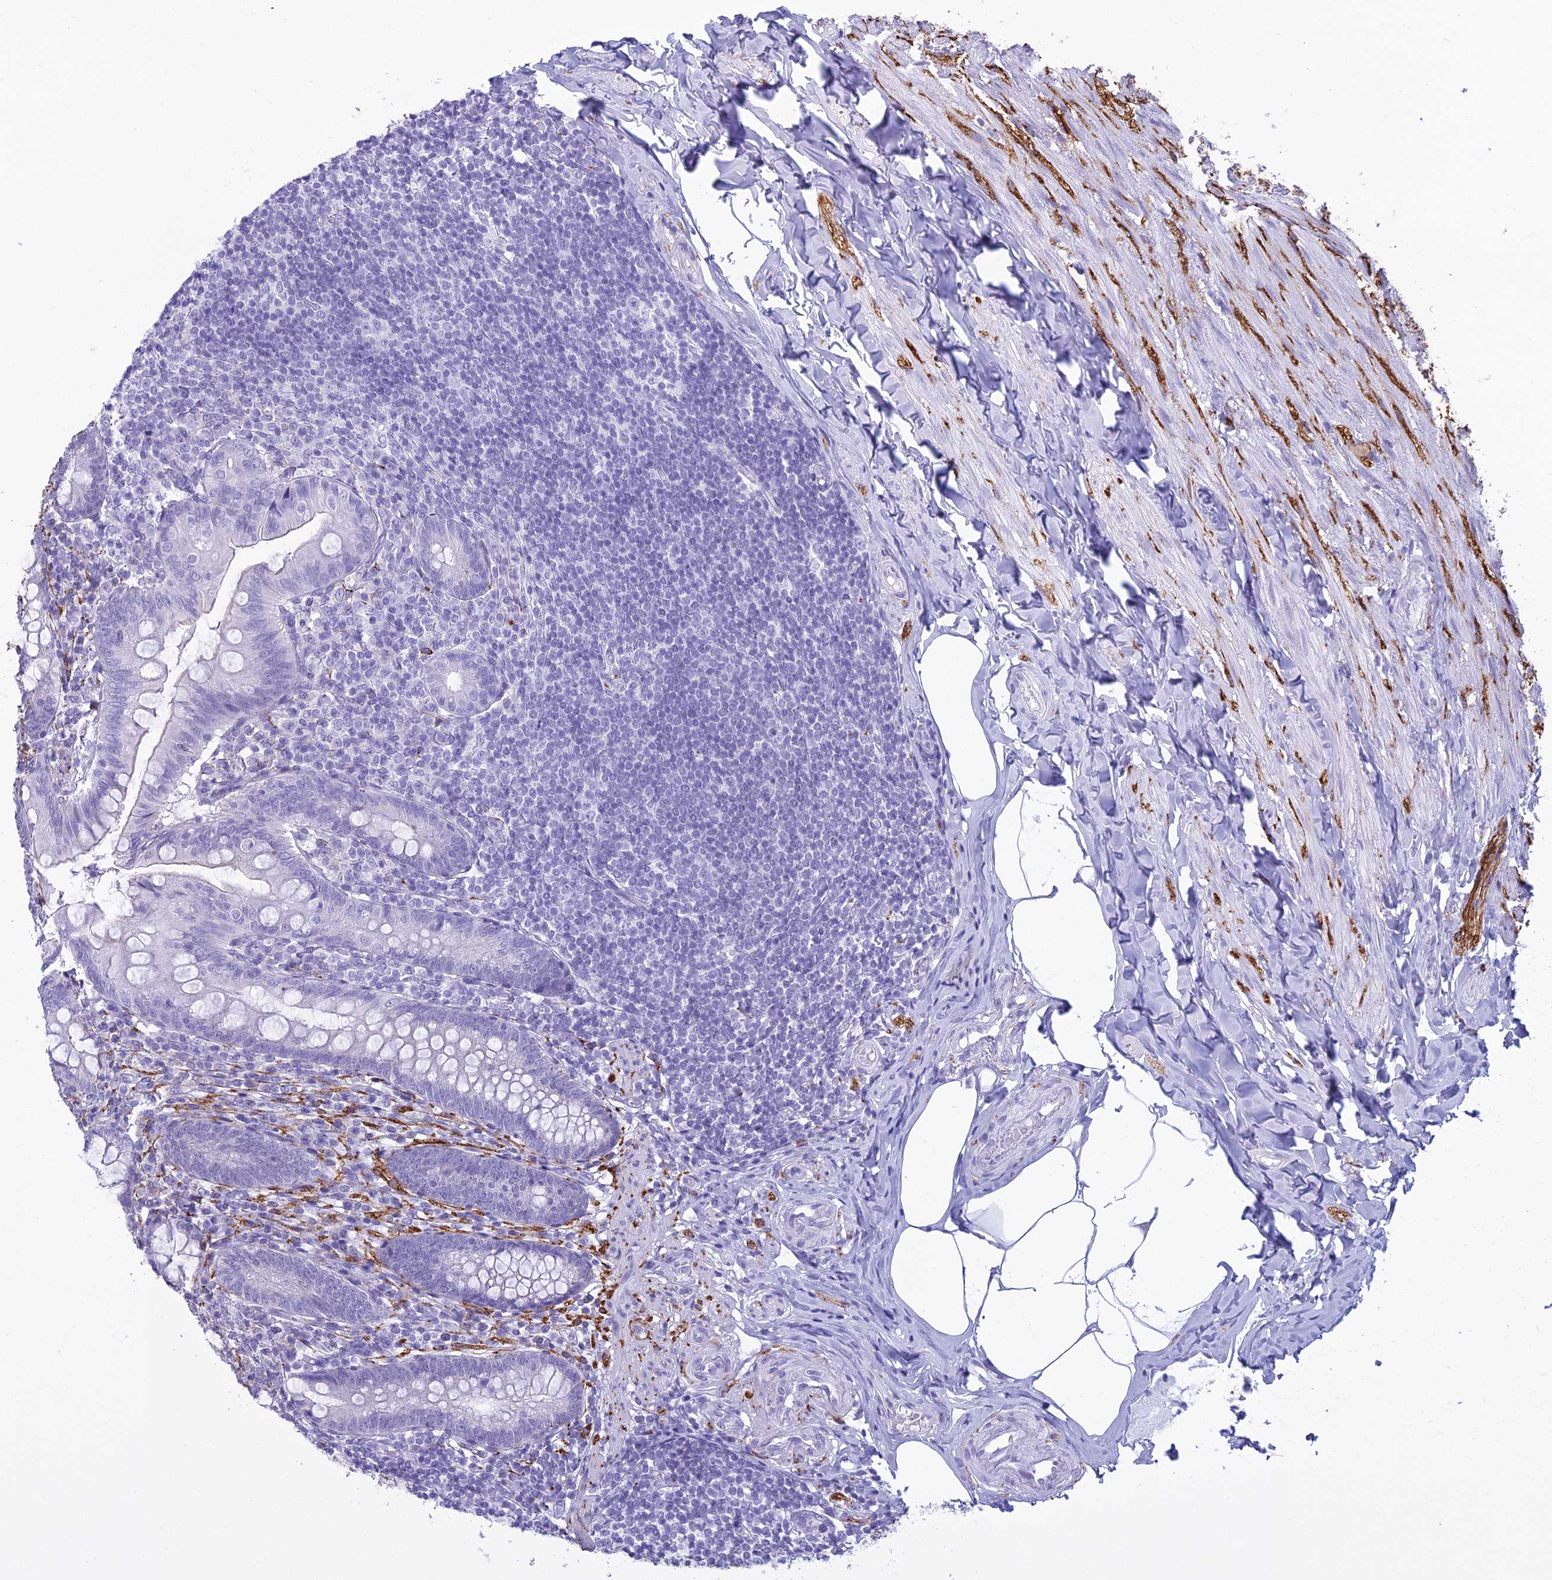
{"staining": {"intensity": "negative", "quantity": "none", "location": "none"}, "tissue": "appendix", "cell_type": "Glandular cells", "image_type": "normal", "snomed": [{"axis": "morphology", "description": "Normal tissue, NOS"}, {"axis": "topography", "description": "Appendix"}], "caption": "Photomicrograph shows no significant protein positivity in glandular cells of normal appendix. (Stains: DAB immunohistochemistry with hematoxylin counter stain, Microscopy: brightfield microscopy at high magnification).", "gene": "MAP6", "patient": {"sex": "male", "age": 55}}